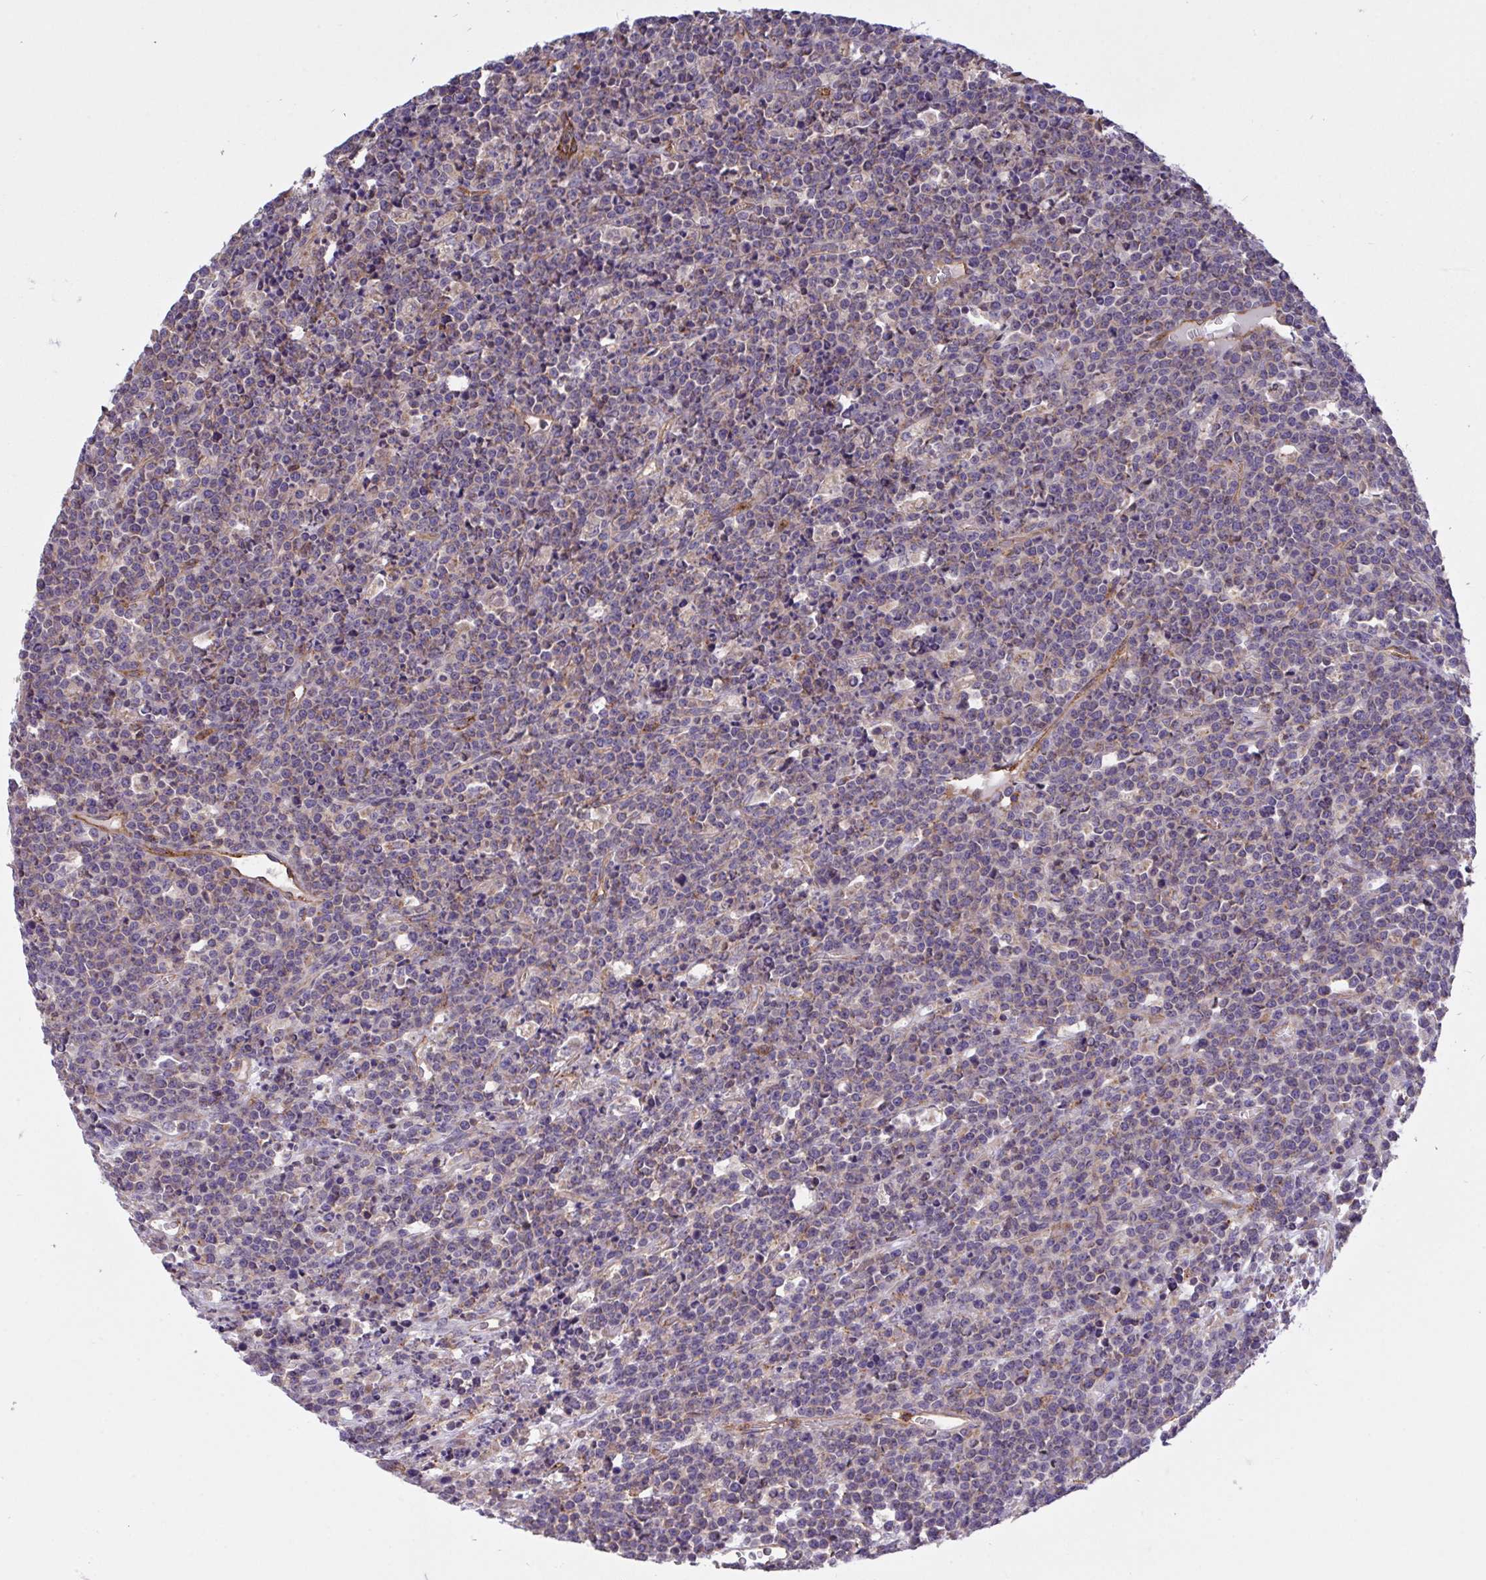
{"staining": {"intensity": "weak", "quantity": "<25%", "location": "cytoplasmic/membranous"}, "tissue": "lymphoma", "cell_type": "Tumor cells", "image_type": "cancer", "snomed": [{"axis": "morphology", "description": "Malignant lymphoma, non-Hodgkin's type, High grade"}, {"axis": "topography", "description": "Ovary"}], "caption": "Micrograph shows no significant protein staining in tumor cells of lymphoma.", "gene": "C4orf36", "patient": {"sex": "female", "age": 56}}